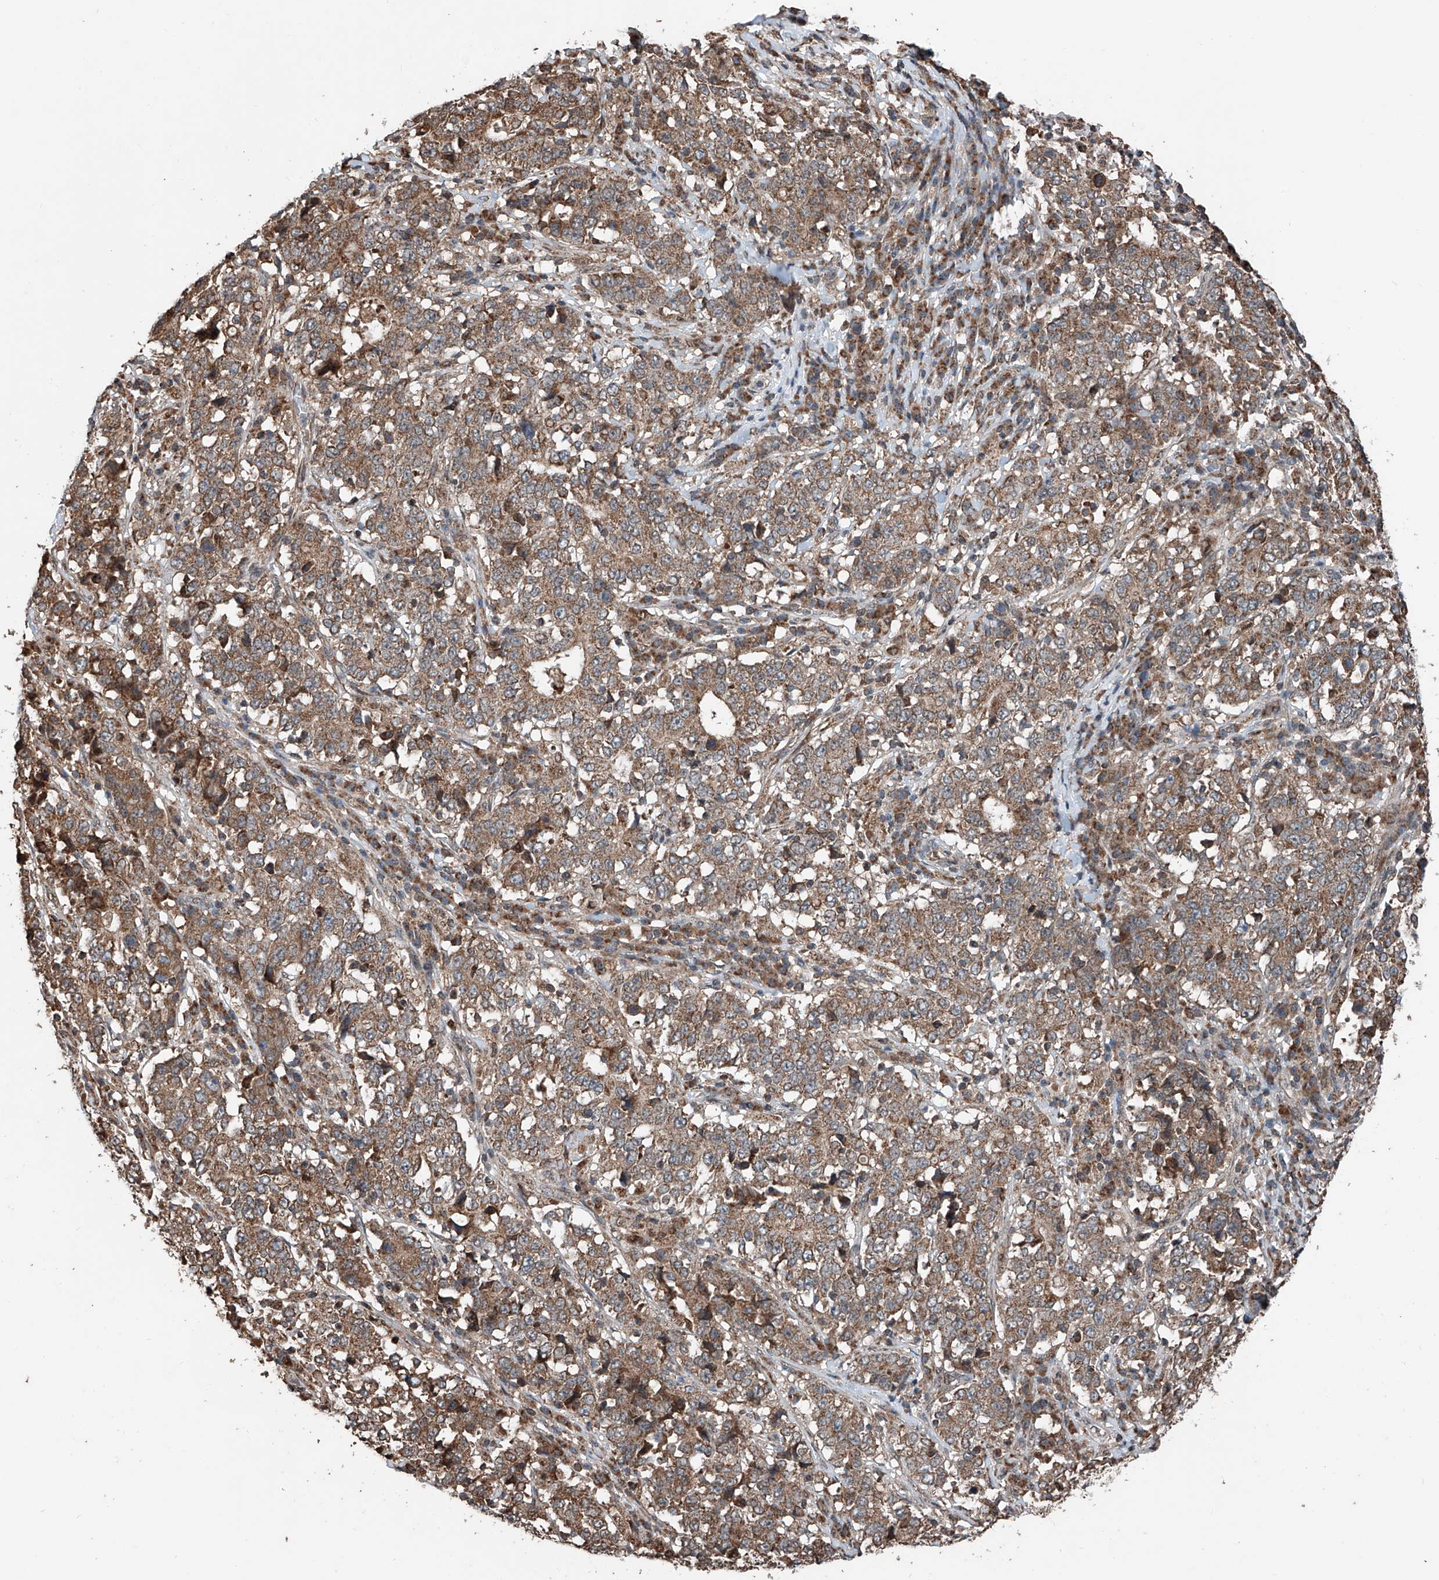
{"staining": {"intensity": "moderate", "quantity": ">75%", "location": "cytoplasmic/membranous"}, "tissue": "stomach cancer", "cell_type": "Tumor cells", "image_type": "cancer", "snomed": [{"axis": "morphology", "description": "Adenocarcinoma, NOS"}, {"axis": "topography", "description": "Stomach"}], "caption": "High-power microscopy captured an IHC image of stomach adenocarcinoma, revealing moderate cytoplasmic/membranous positivity in about >75% of tumor cells.", "gene": "ZNF445", "patient": {"sex": "male", "age": 59}}